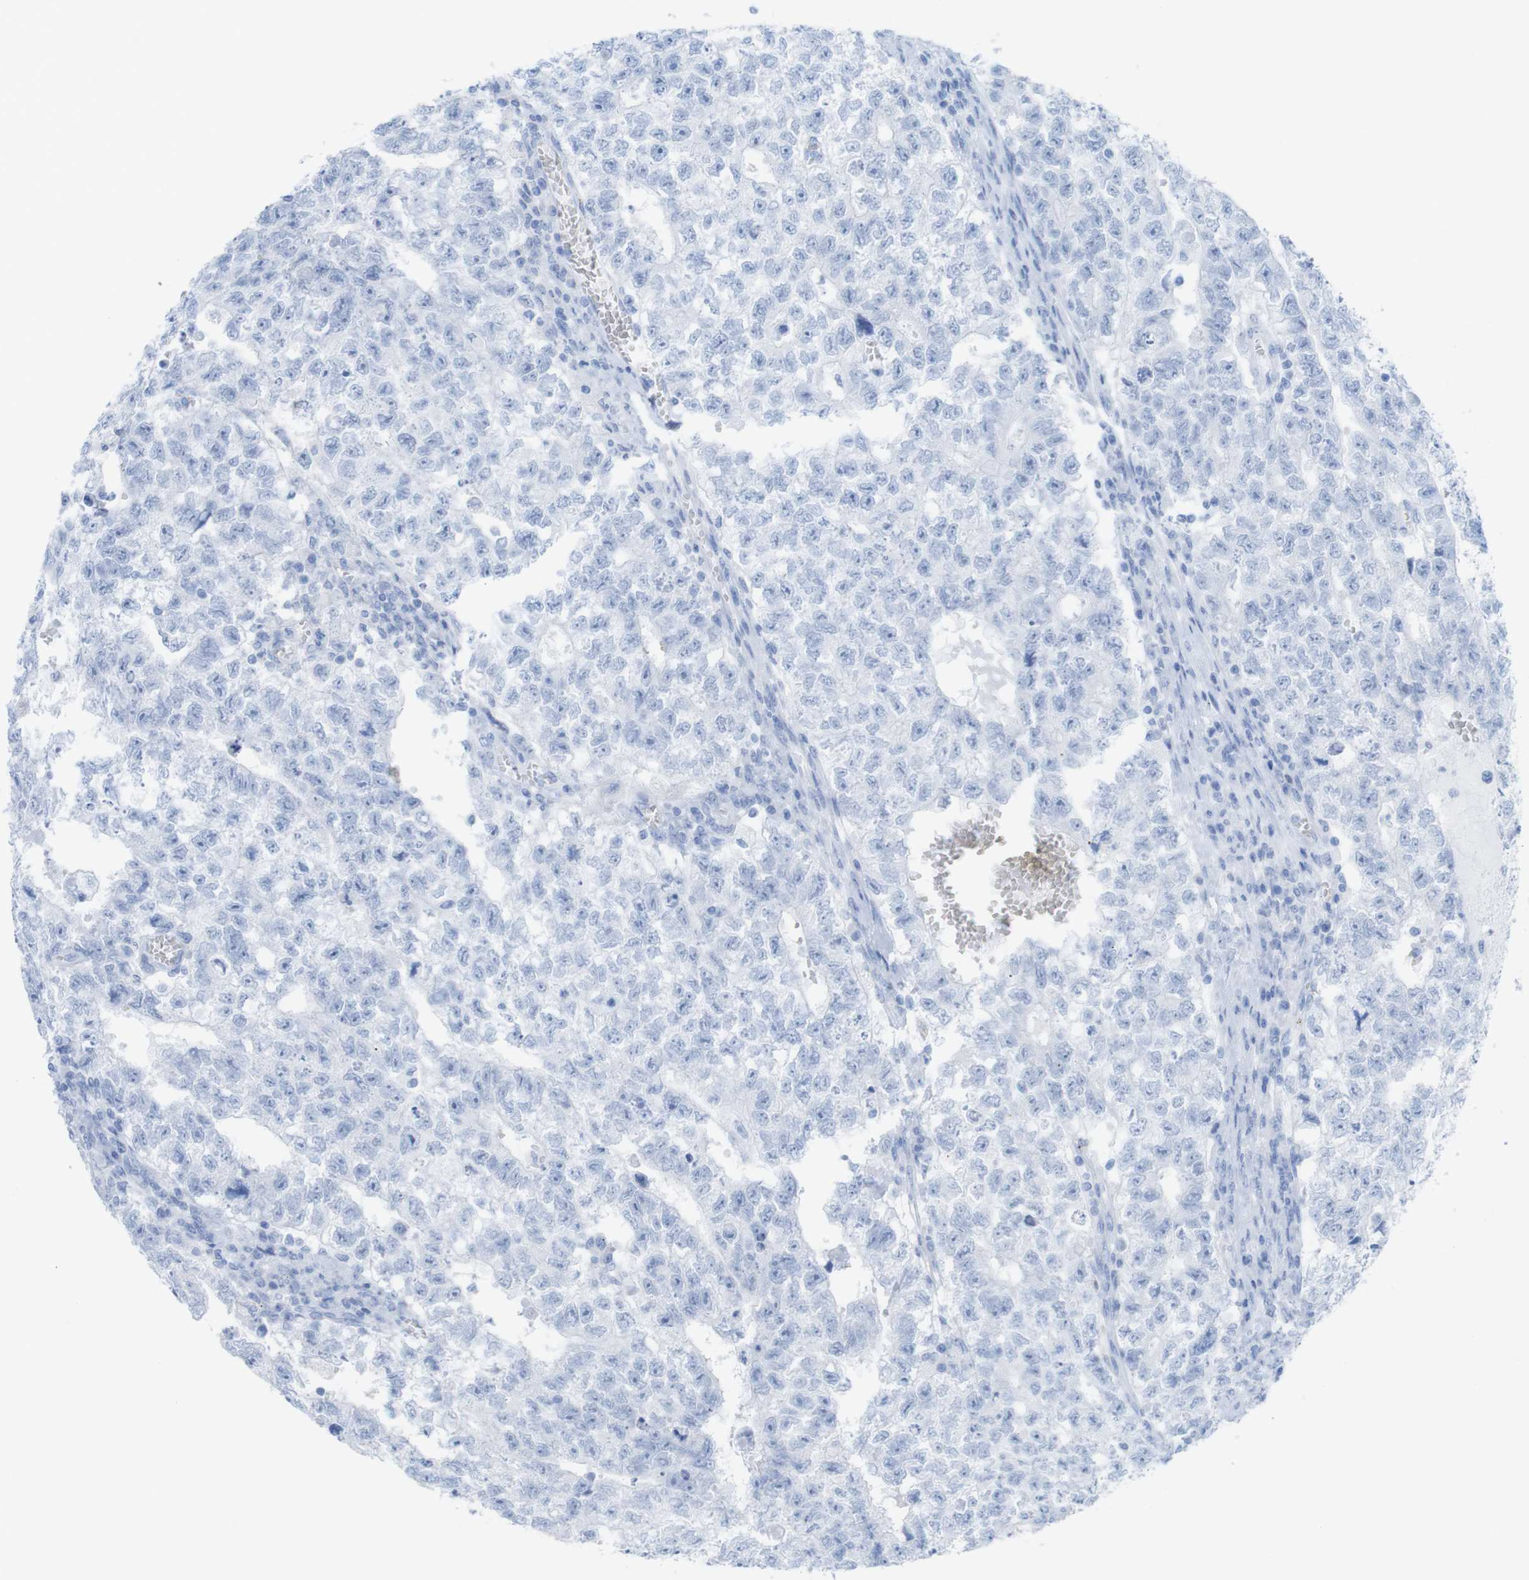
{"staining": {"intensity": "negative", "quantity": "none", "location": "none"}, "tissue": "testis cancer", "cell_type": "Tumor cells", "image_type": "cancer", "snomed": [{"axis": "morphology", "description": "Seminoma, NOS"}, {"axis": "morphology", "description": "Carcinoma, Embryonal, NOS"}, {"axis": "topography", "description": "Testis"}], "caption": "Tumor cells show no significant protein staining in testis cancer.", "gene": "MYH7", "patient": {"sex": "male", "age": 38}}